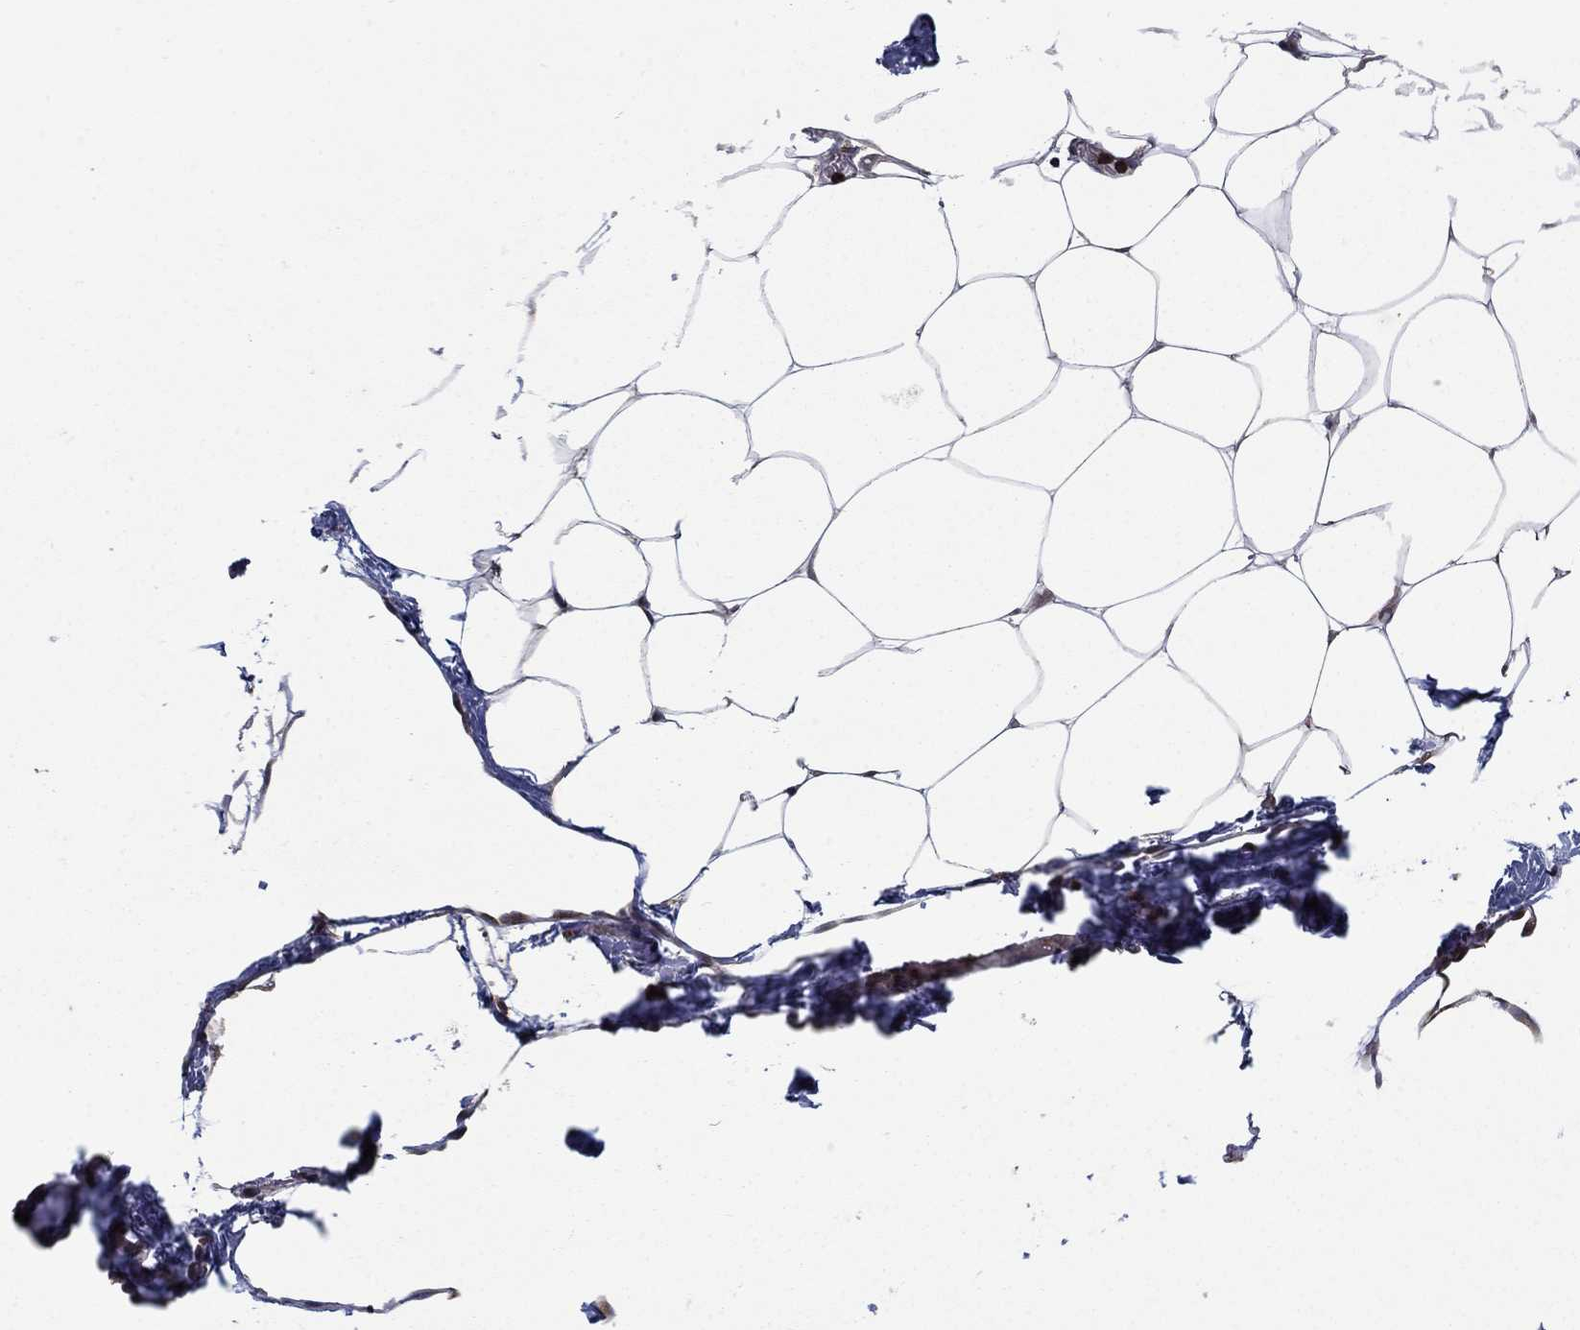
{"staining": {"intensity": "negative", "quantity": "none", "location": "none"}, "tissue": "adipose tissue", "cell_type": "Adipocytes", "image_type": "normal", "snomed": [{"axis": "morphology", "description": "Normal tissue, NOS"}, {"axis": "topography", "description": "Adipose tissue"}], "caption": "Adipocytes show no significant protein positivity in normal adipose tissue.", "gene": "IFI35", "patient": {"sex": "male", "age": 57}}